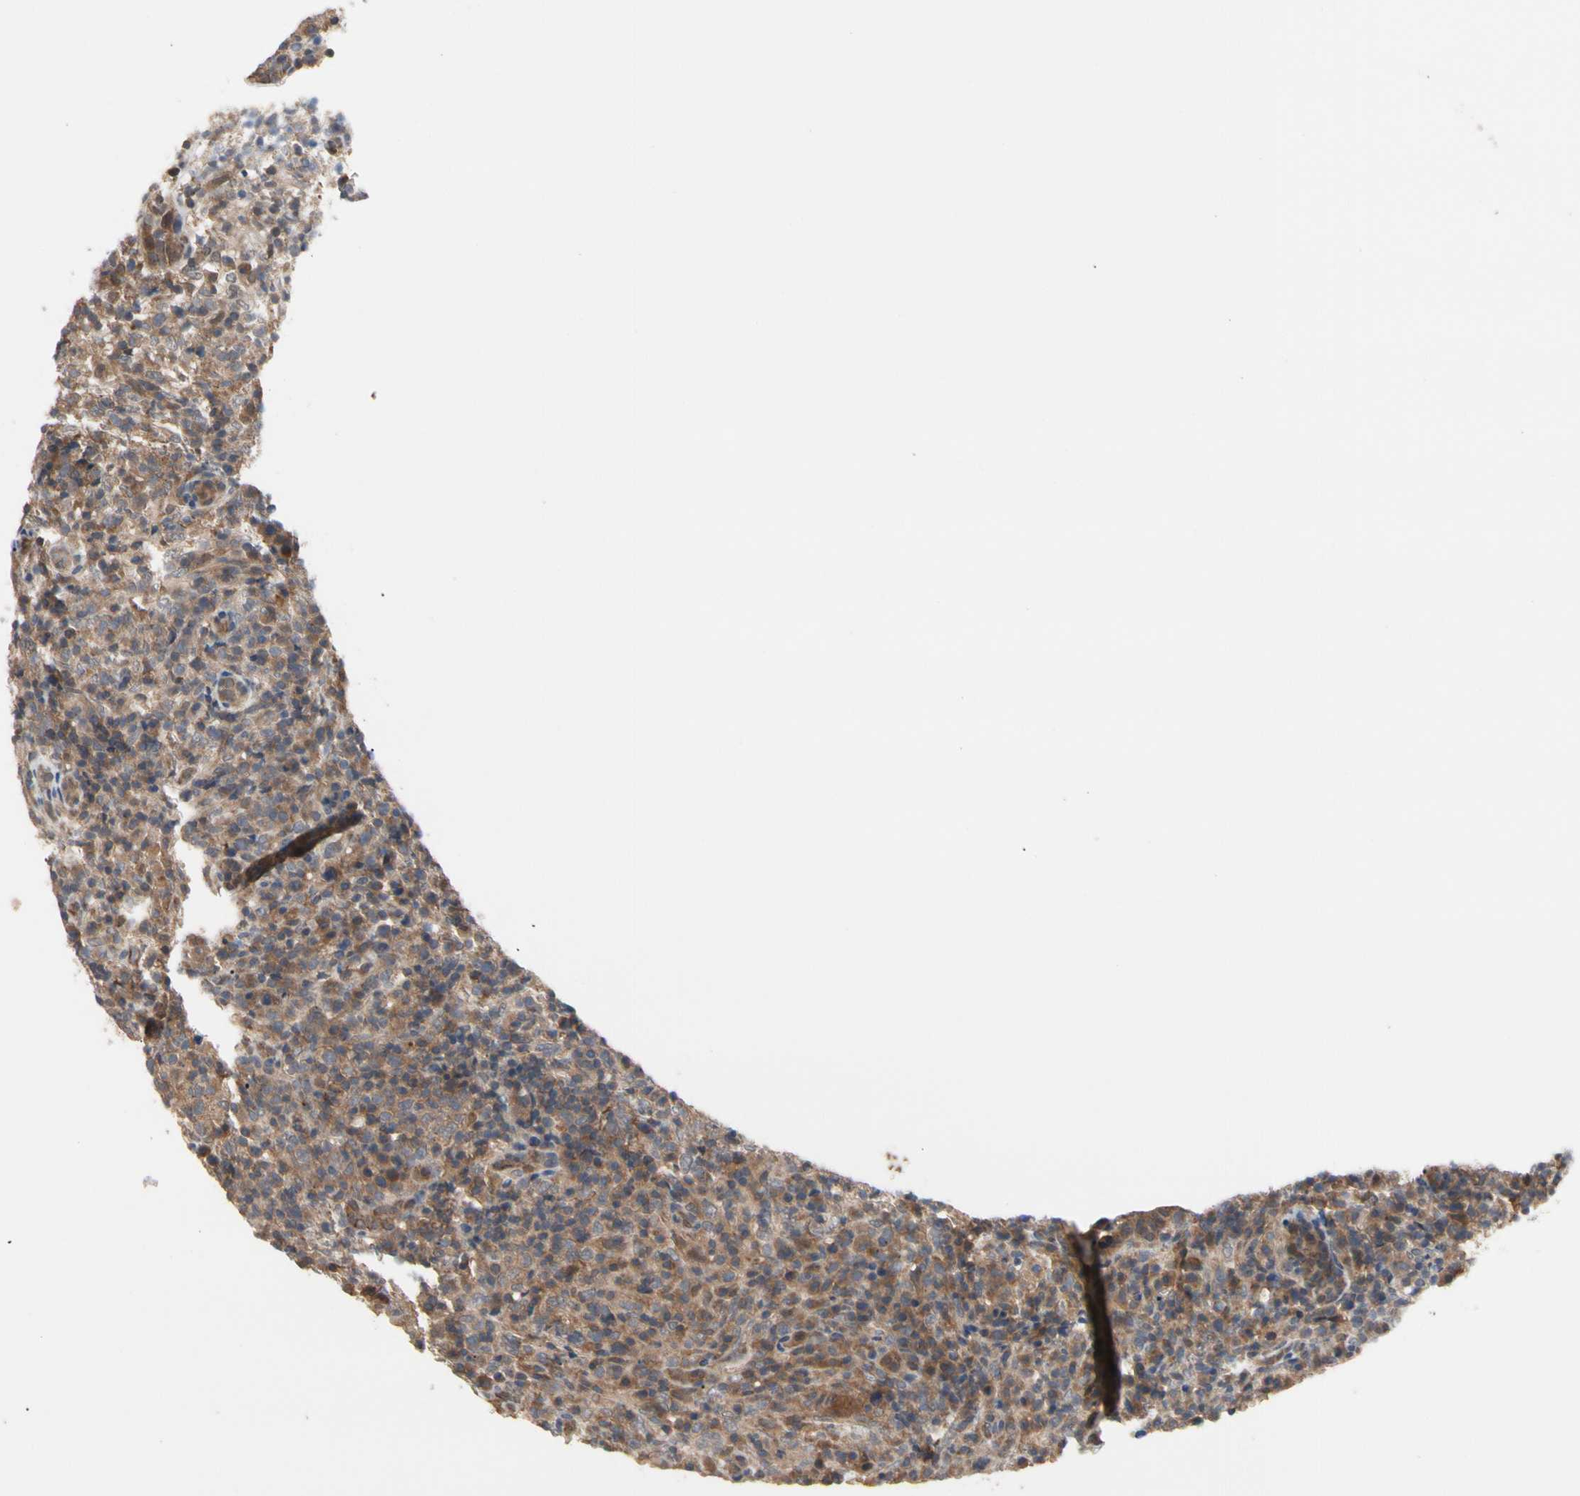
{"staining": {"intensity": "moderate", "quantity": ">75%", "location": "cytoplasmic/membranous"}, "tissue": "lymphoma", "cell_type": "Tumor cells", "image_type": "cancer", "snomed": [{"axis": "morphology", "description": "Malignant lymphoma, non-Hodgkin's type, High grade"}, {"axis": "topography", "description": "Lymph node"}], "caption": "Immunohistochemical staining of lymphoma shows moderate cytoplasmic/membranous protein expression in approximately >75% of tumor cells. Immunohistochemistry stains the protein in brown and the nuclei are stained blue.", "gene": "DPP8", "patient": {"sex": "female", "age": 76}}